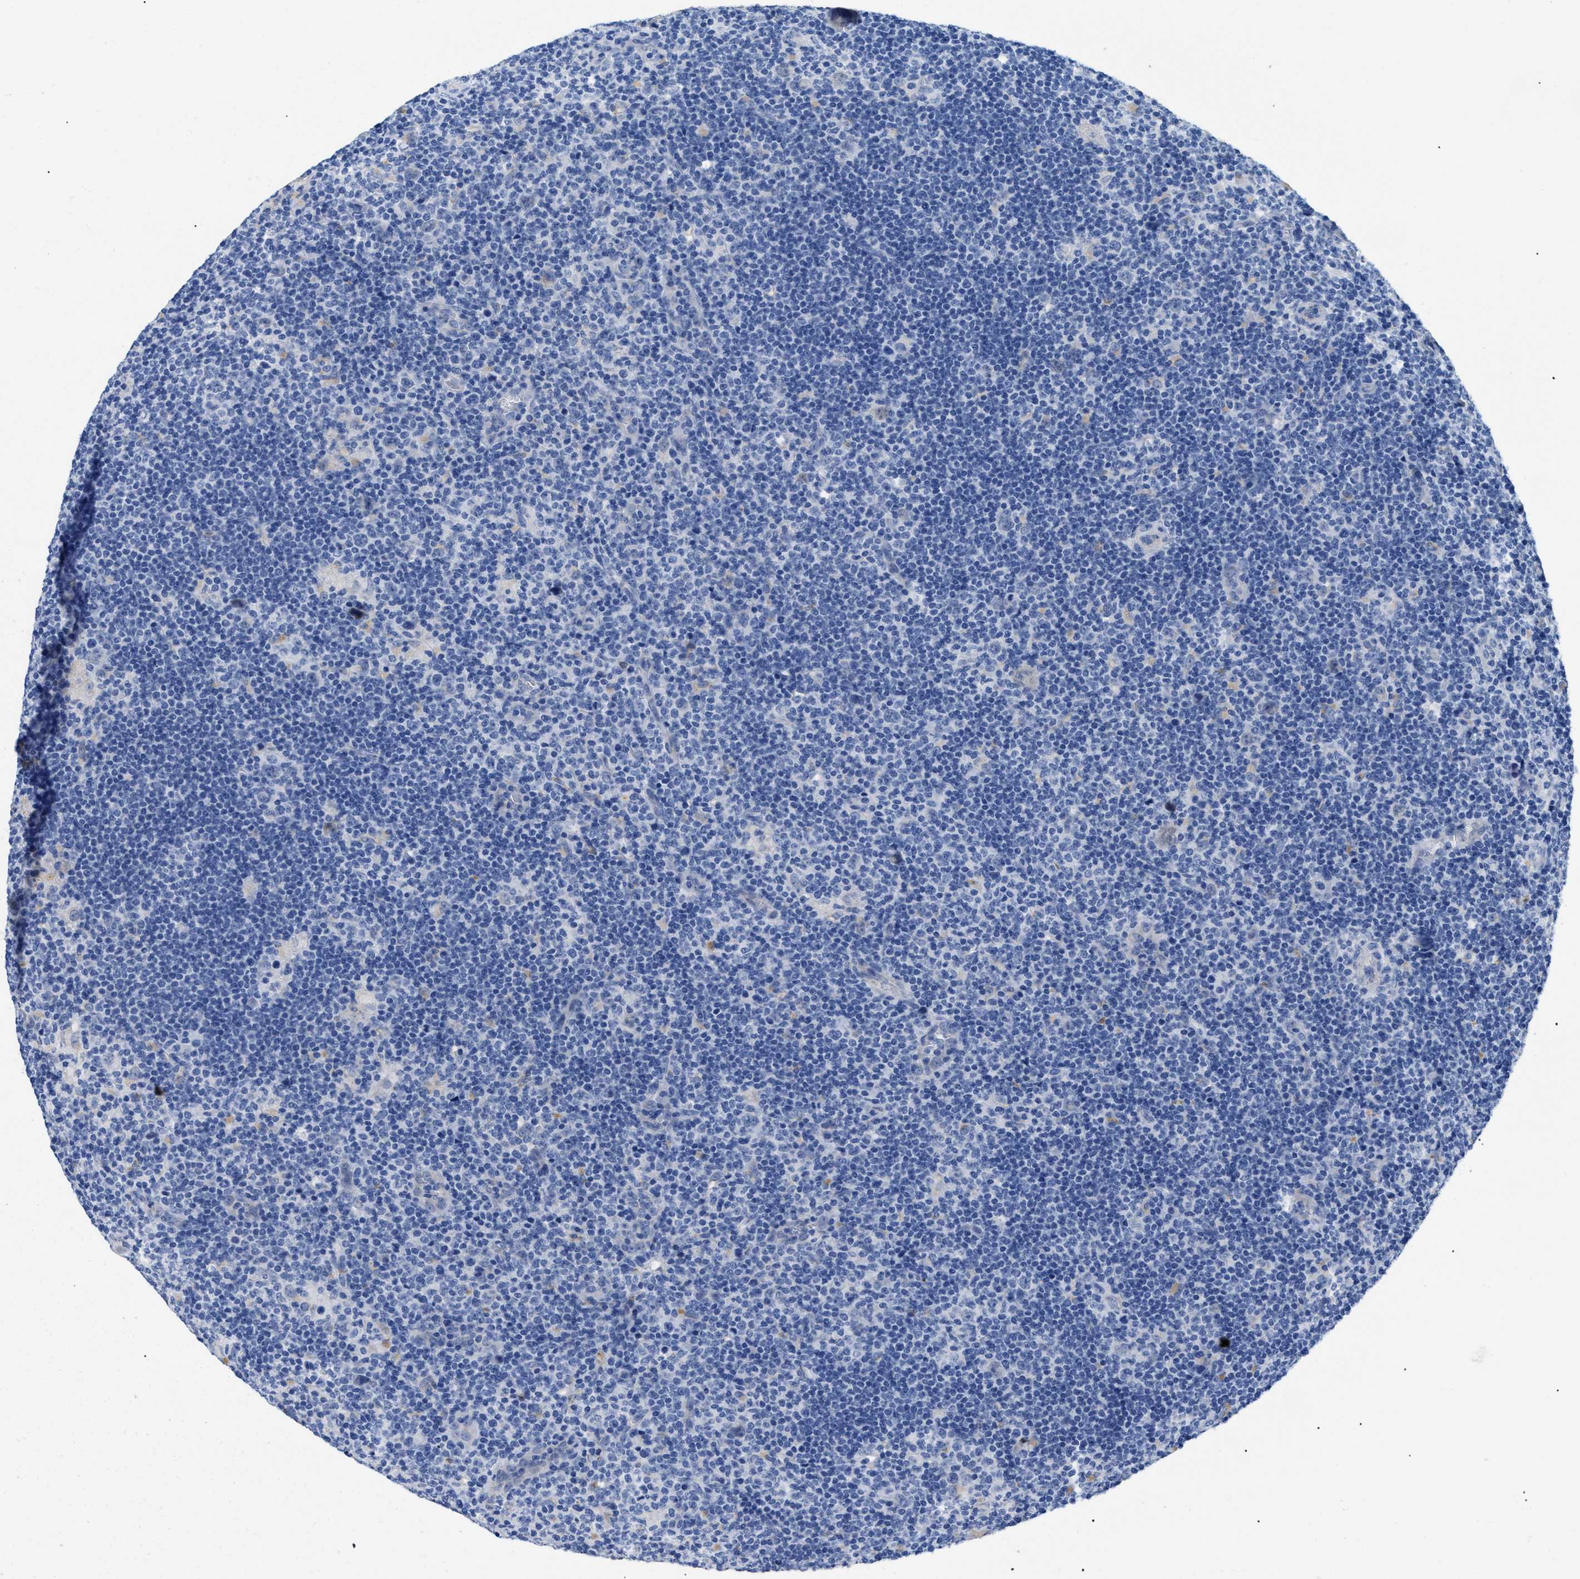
{"staining": {"intensity": "negative", "quantity": "none", "location": "none"}, "tissue": "lymphoma", "cell_type": "Tumor cells", "image_type": "cancer", "snomed": [{"axis": "morphology", "description": "Hodgkin's disease, NOS"}, {"axis": "topography", "description": "Lymph node"}], "caption": "IHC of Hodgkin's disease reveals no expression in tumor cells.", "gene": "APOBEC2", "patient": {"sex": "female", "age": 57}}